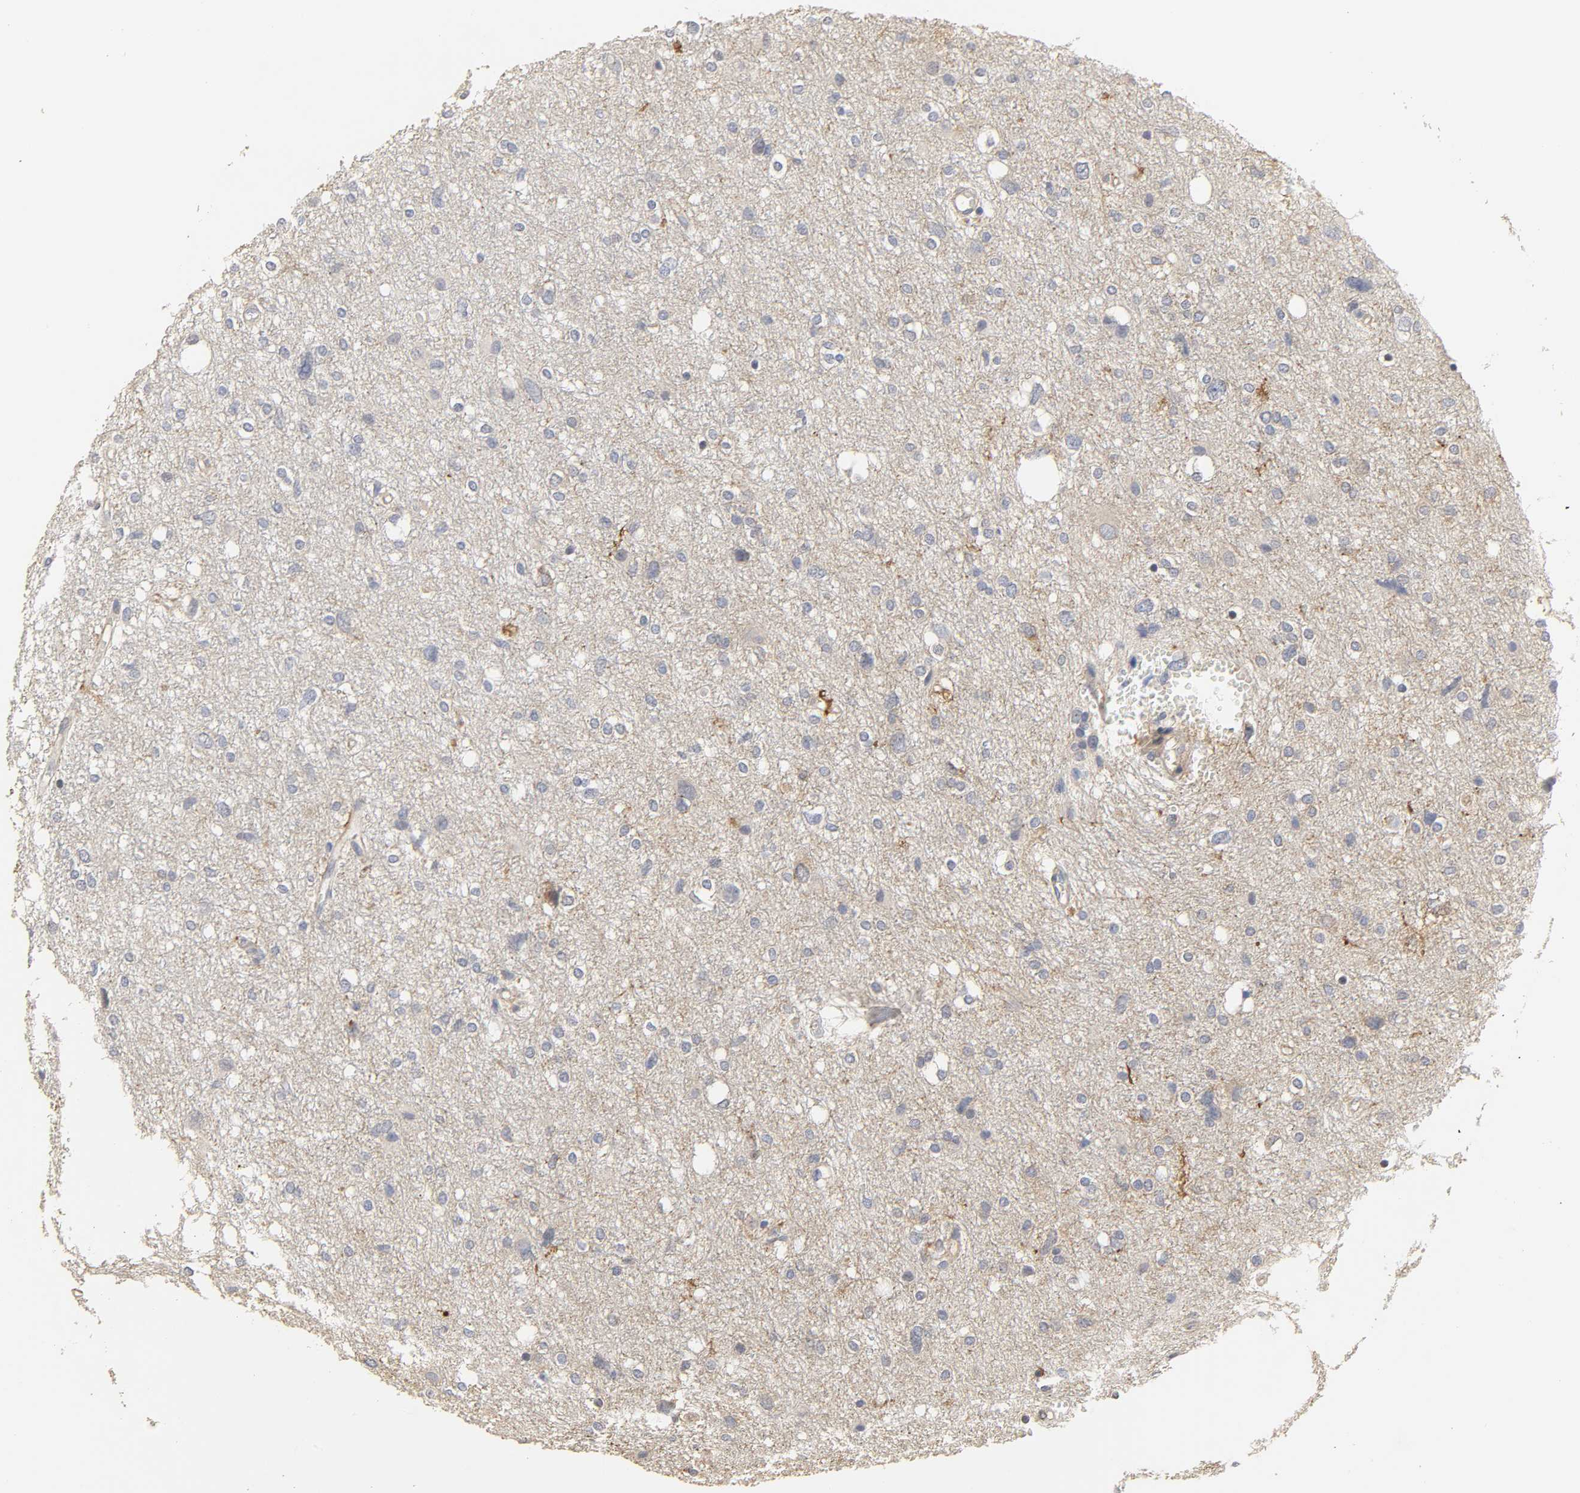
{"staining": {"intensity": "moderate", "quantity": "<25%", "location": "cytoplasmic/membranous"}, "tissue": "glioma", "cell_type": "Tumor cells", "image_type": "cancer", "snomed": [{"axis": "morphology", "description": "Glioma, malignant, High grade"}, {"axis": "topography", "description": "Brain"}], "caption": "DAB immunohistochemical staining of human glioma reveals moderate cytoplasmic/membranous protein positivity in approximately <25% of tumor cells.", "gene": "SH3GLB1", "patient": {"sex": "female", "age": 59}}